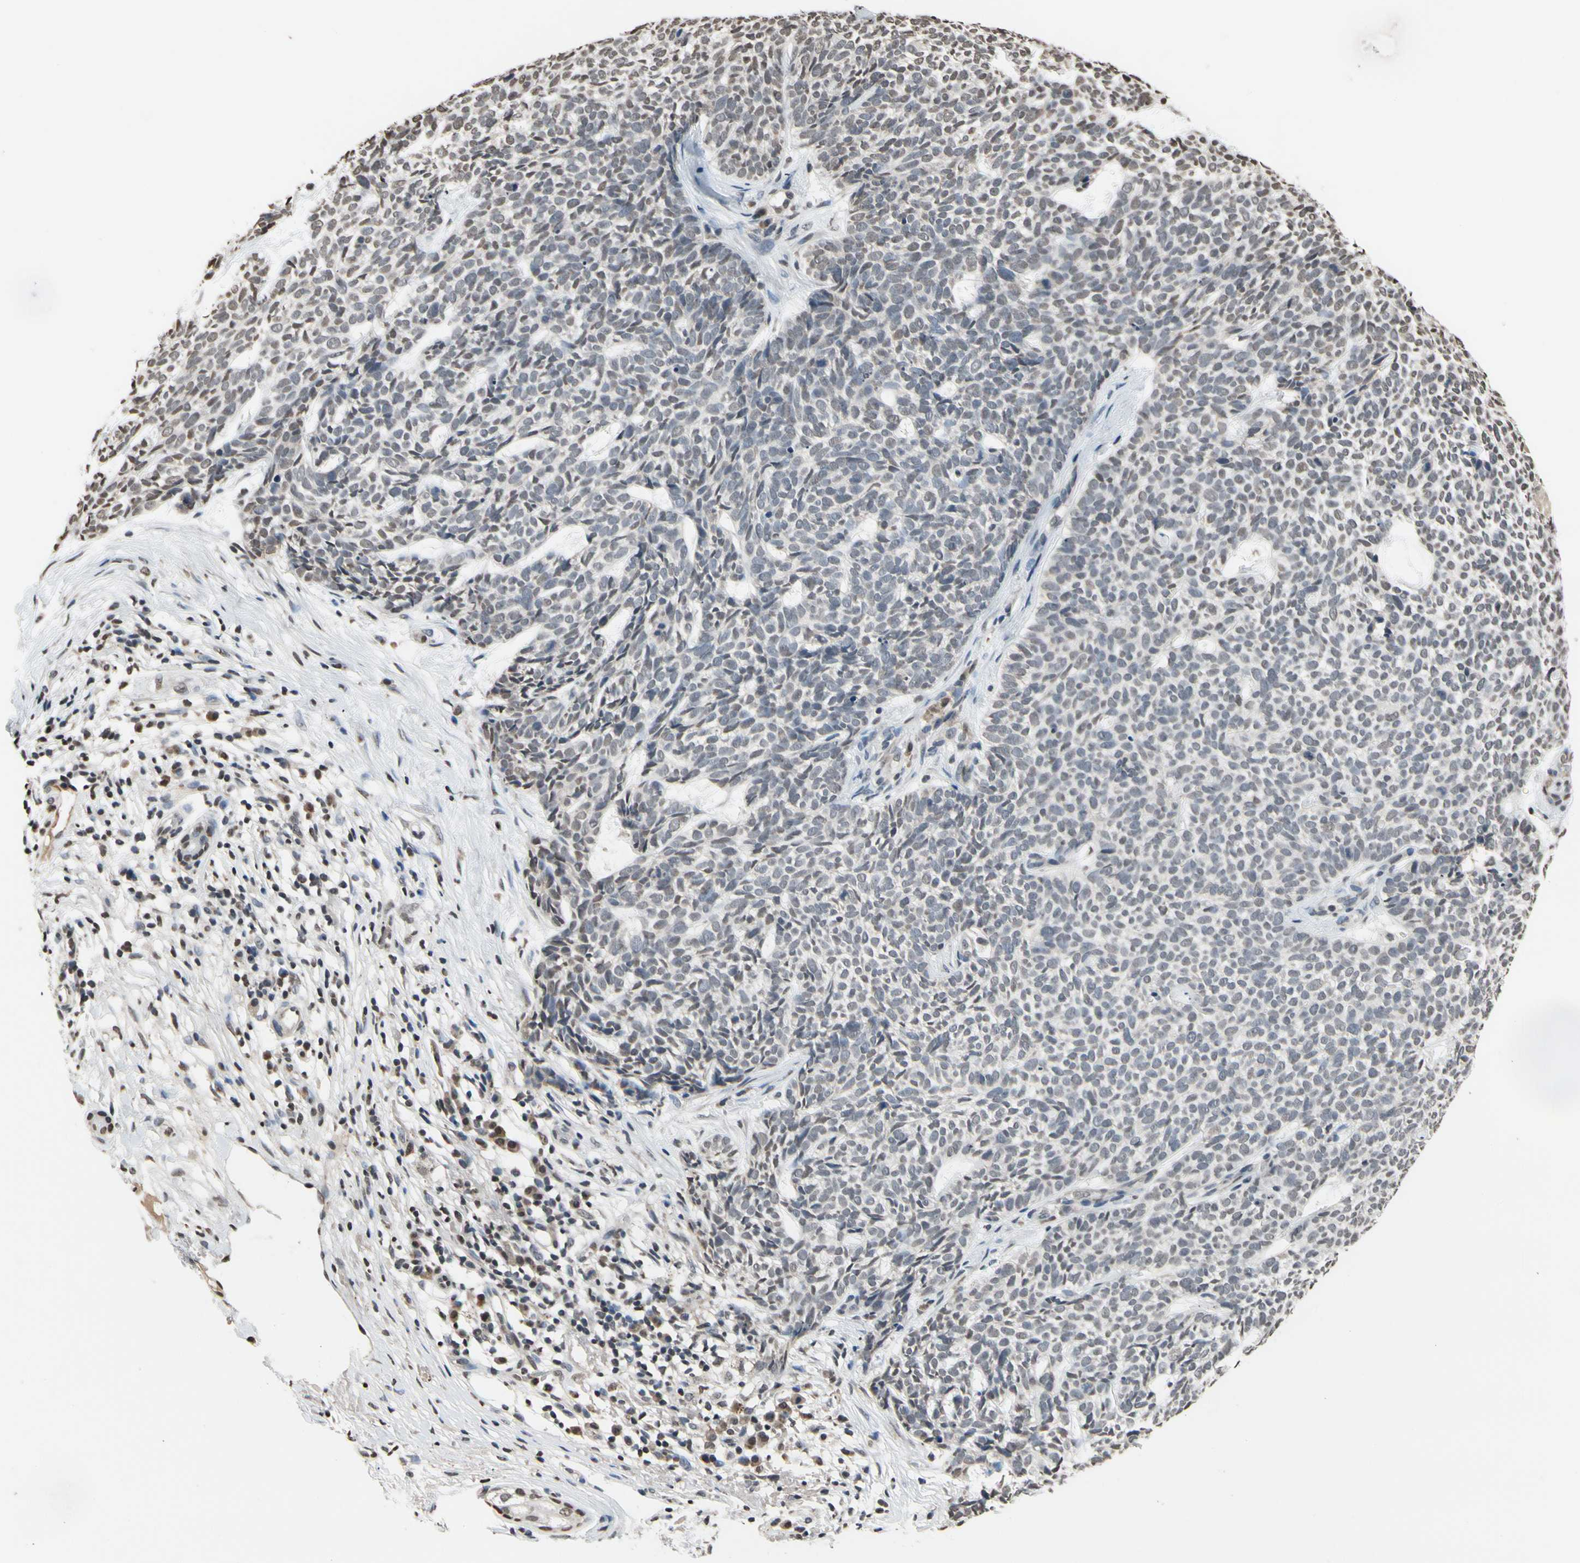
{"staining": {"intensity": "negative", "quantity": "none", "location": "none"}, "tissue": "skin cancer", "cell_type": "Tumor cells", "image_type": "cancer", "snomed": [{"axis": "morphology", "description": "Basal cell carcinoma"}, {"axis": "topography", "description": "Skin"}], "caption": "Immunohistochemical staining of human skin basal cell carcinoma reveals no significant staining in tumor cells.", "gene": "HIPK2", "patient": {"sex": "female", "age": 84}}